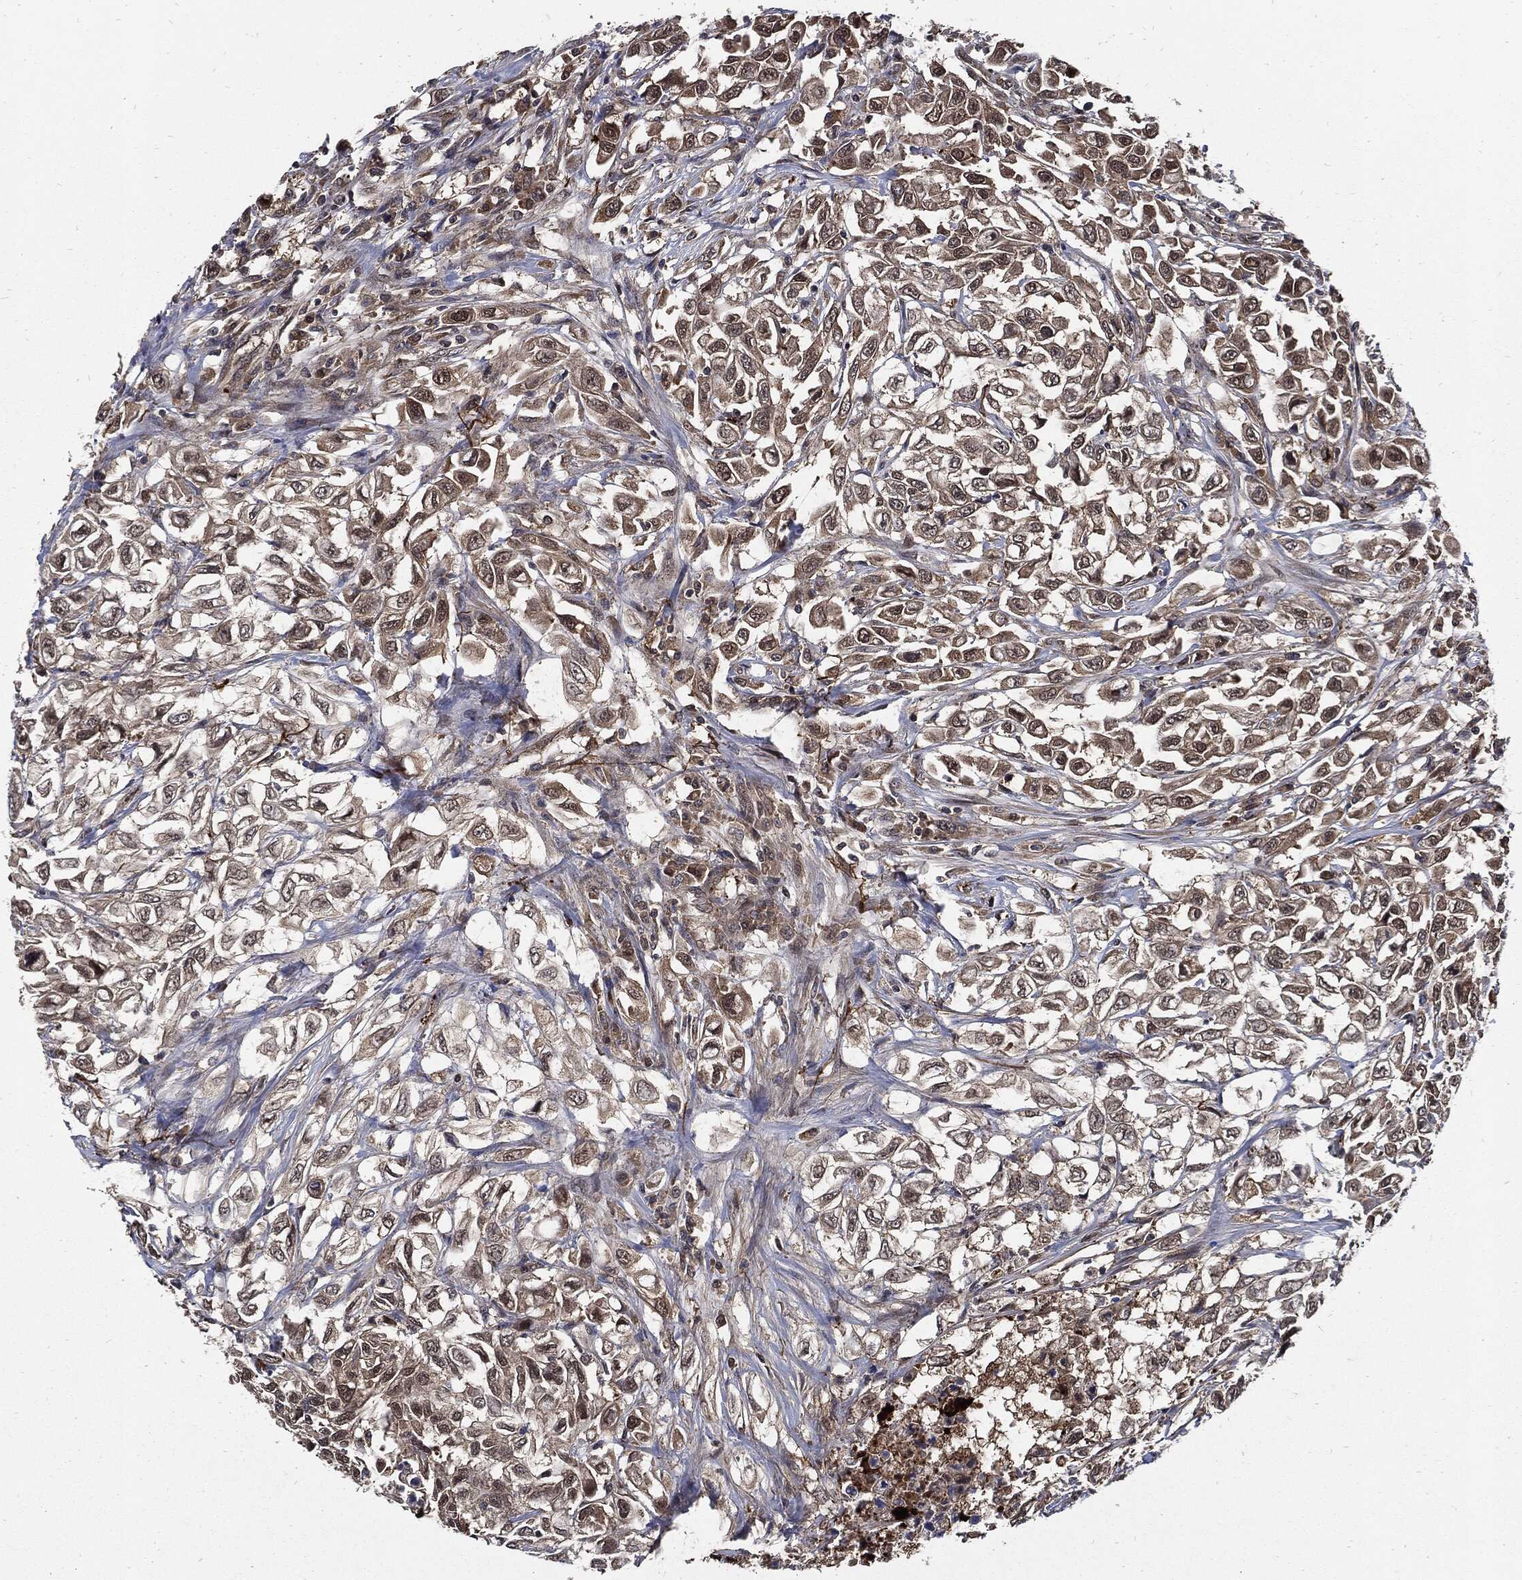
{"staining": {"intensity": "moderate", "quantity": "25%-75%", "location": "cytoplasmic/membranous"}, "tissue": "urothelial cancer", "cell_type": "Tumor cells", "image_type": "cancer", "snomed": [{"axis": "morphology", "description": "Urothelial carcinoma, High grade"}, {"axis": "topography", "description": "Urinary bladder"}], "caption": "Approximately 25%-75% of tumor cells in urothelial carcinoma (high-grade) demonstrate moderate cytoplasmic/membranous protein positivity as visualized by brown immunohistochemical staining.", "gene": "CLU", "patient": {"sex": "female", "age": 56}}